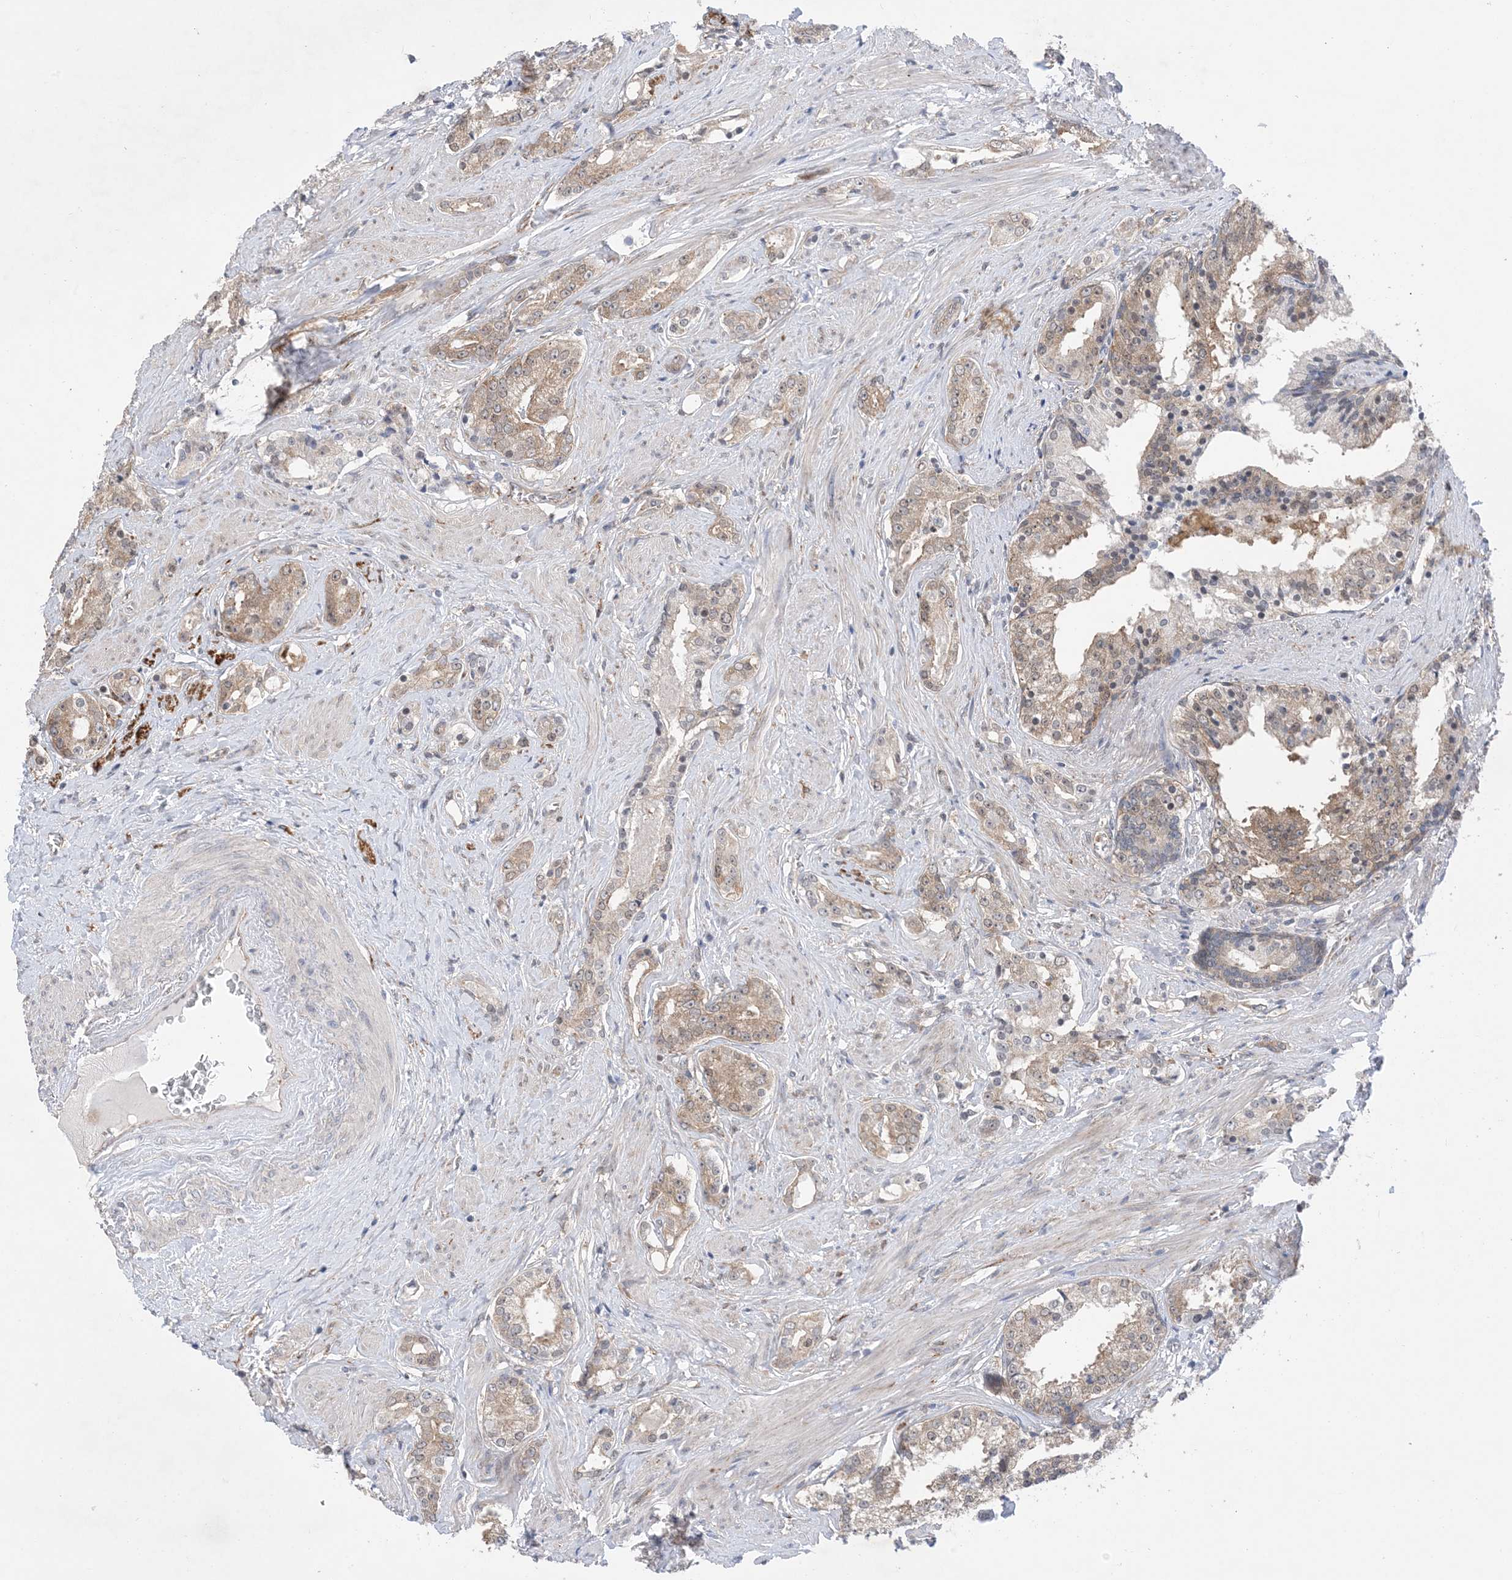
{"staining": {"intensity": "moderate", "quantity": ">75%", "location": "cytoplasmic/membranous"}, "tissue": "prostate cancer", "cell_type": "Tumor cells", "image_type": "cancer", "snomed": [{"axis": "morphology", "description": "Adenocarcinoma, High grade"}, {"axis": "topography", "description": "Prostate"}], "caption": "Prostate adenocarcinoma (high-grade) was stained to show a protein in brown. There is medium levels of moderate cytoplasmic/membranous positivity in approximately >75% of tumor cells.", "gene": "EHBP1", "patient": {"sex": "male", "age": 58}}